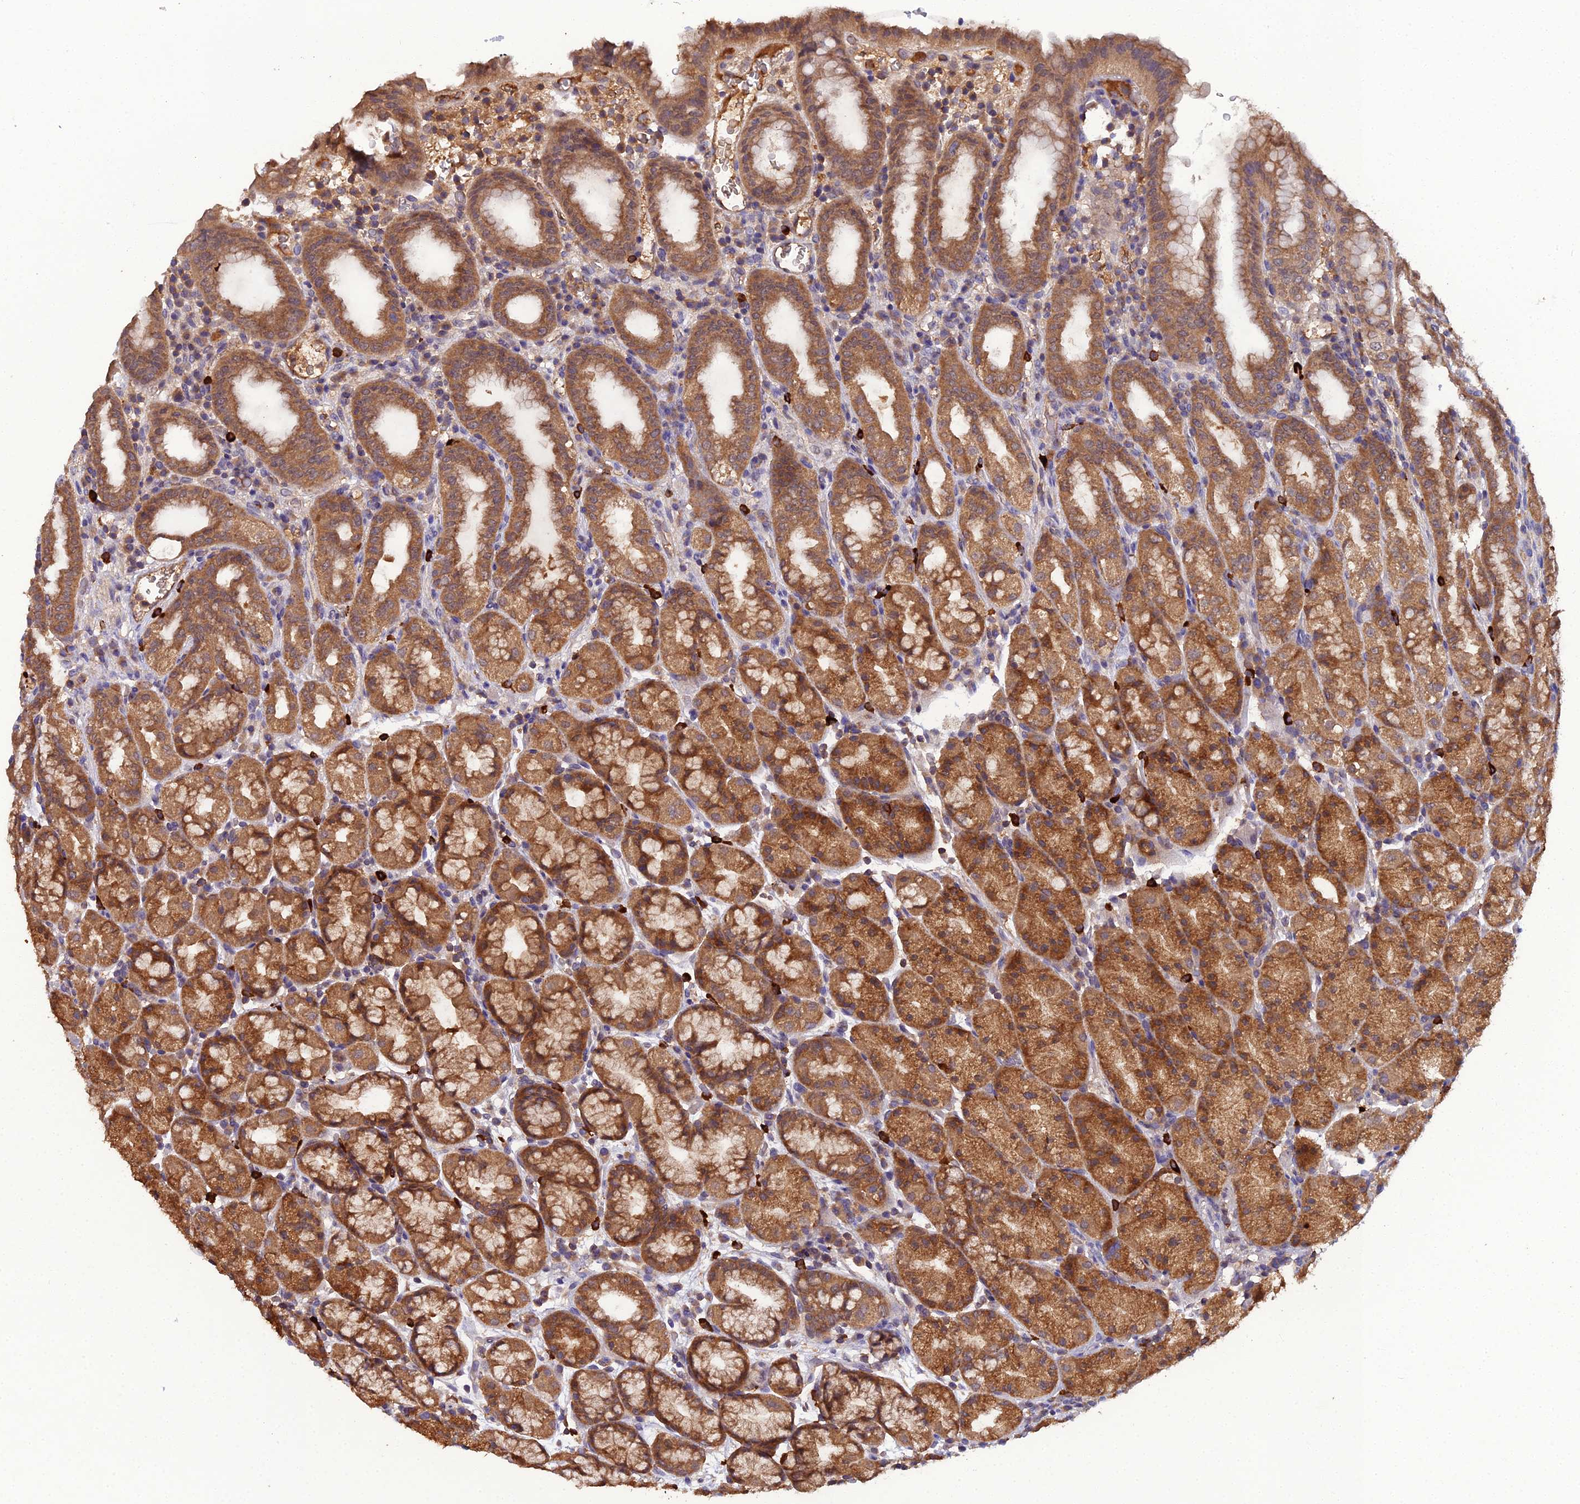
{"staining": {"intensity": "moderate", "quantity": ">75%", "location": "cytoplasmic/membranous"}, "tissue": "stomach", "cell_type": "Glandular cells", "image_type": "normal", "snomed": [{"axis": "morphology", "description": "Normal tissue, NOS"}, {"axis": "topography", "description": "Stomach, upper"}, {"axis": "topography", "description": "Stomach, lower"}, {"axis": "topography", "description": "Small intestine"}], "caption": "Glandular cells display medium levels of moderate cytoplasmic/membranous expression in about >75% of cells in unremarkable human stomach.", "gene": "TMEM258", "patient": {"sex": "male", "age": 68}}